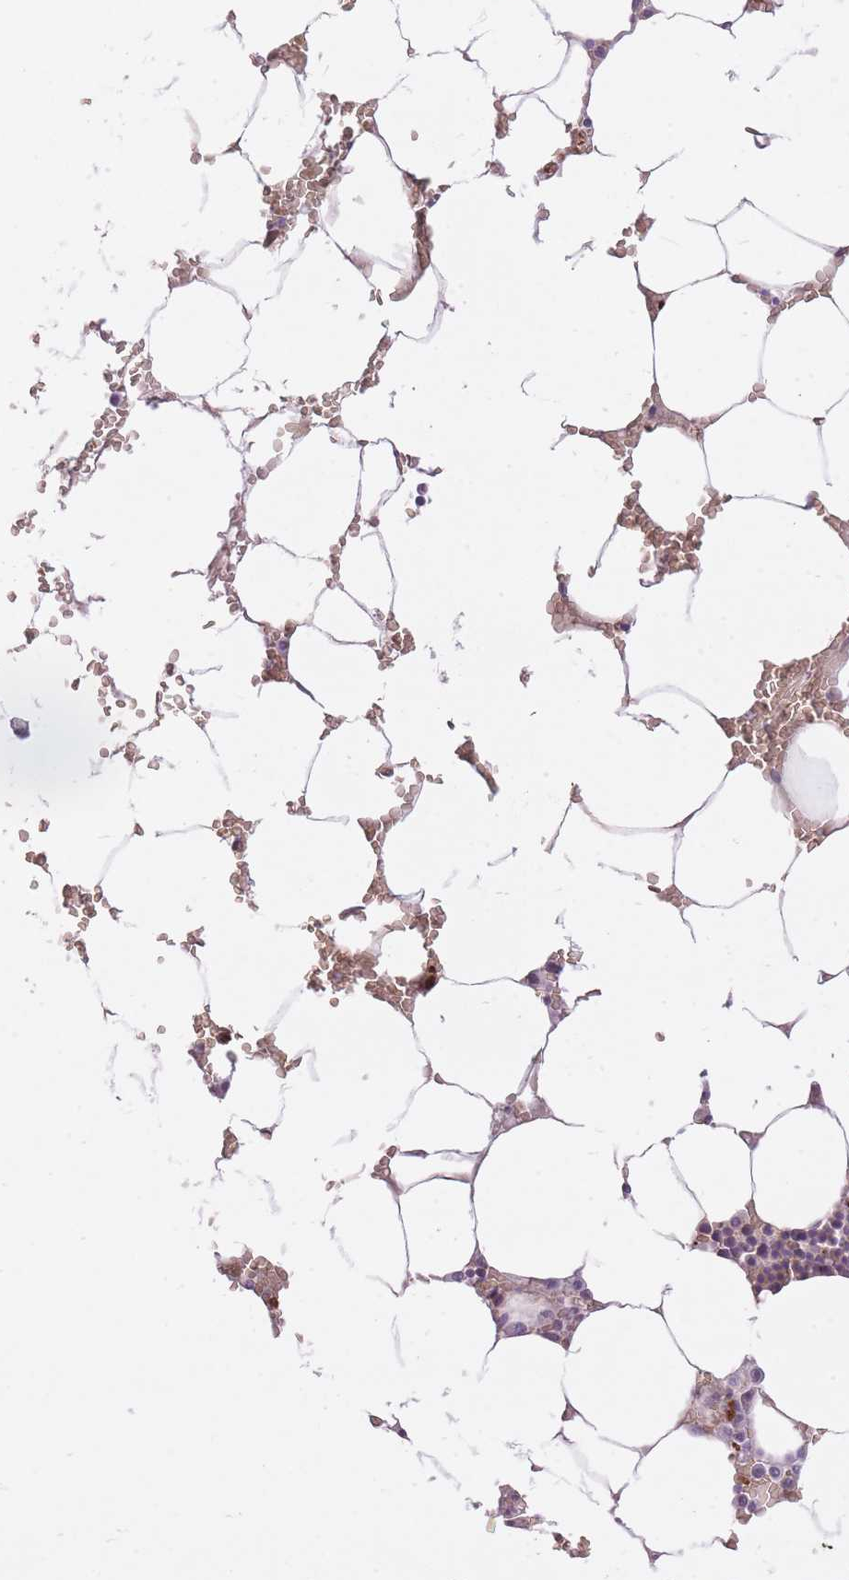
{"staining": {"intensity": "moderate", "quantity": "<25%", "location": "cytoplasmic/membranous"}, "tissue": "bone marrow", "cell_type": "Hematopoietic cells", "image_type": "normal", "snomed": [{"axis": "morphology", "description": "Normal tissue, NOS"}, {"axis": "topography", "description": "Bone marrow"}], "caption": "High-power microscopy captured an immunohistochemistry image of unremarkable bone marrow, revealing moderate cytoplasmic/membranous expression in approximately <25% of hematopoietic cells.", "gene": "REV1", "patient": {"sex": "male", "age": 70}}